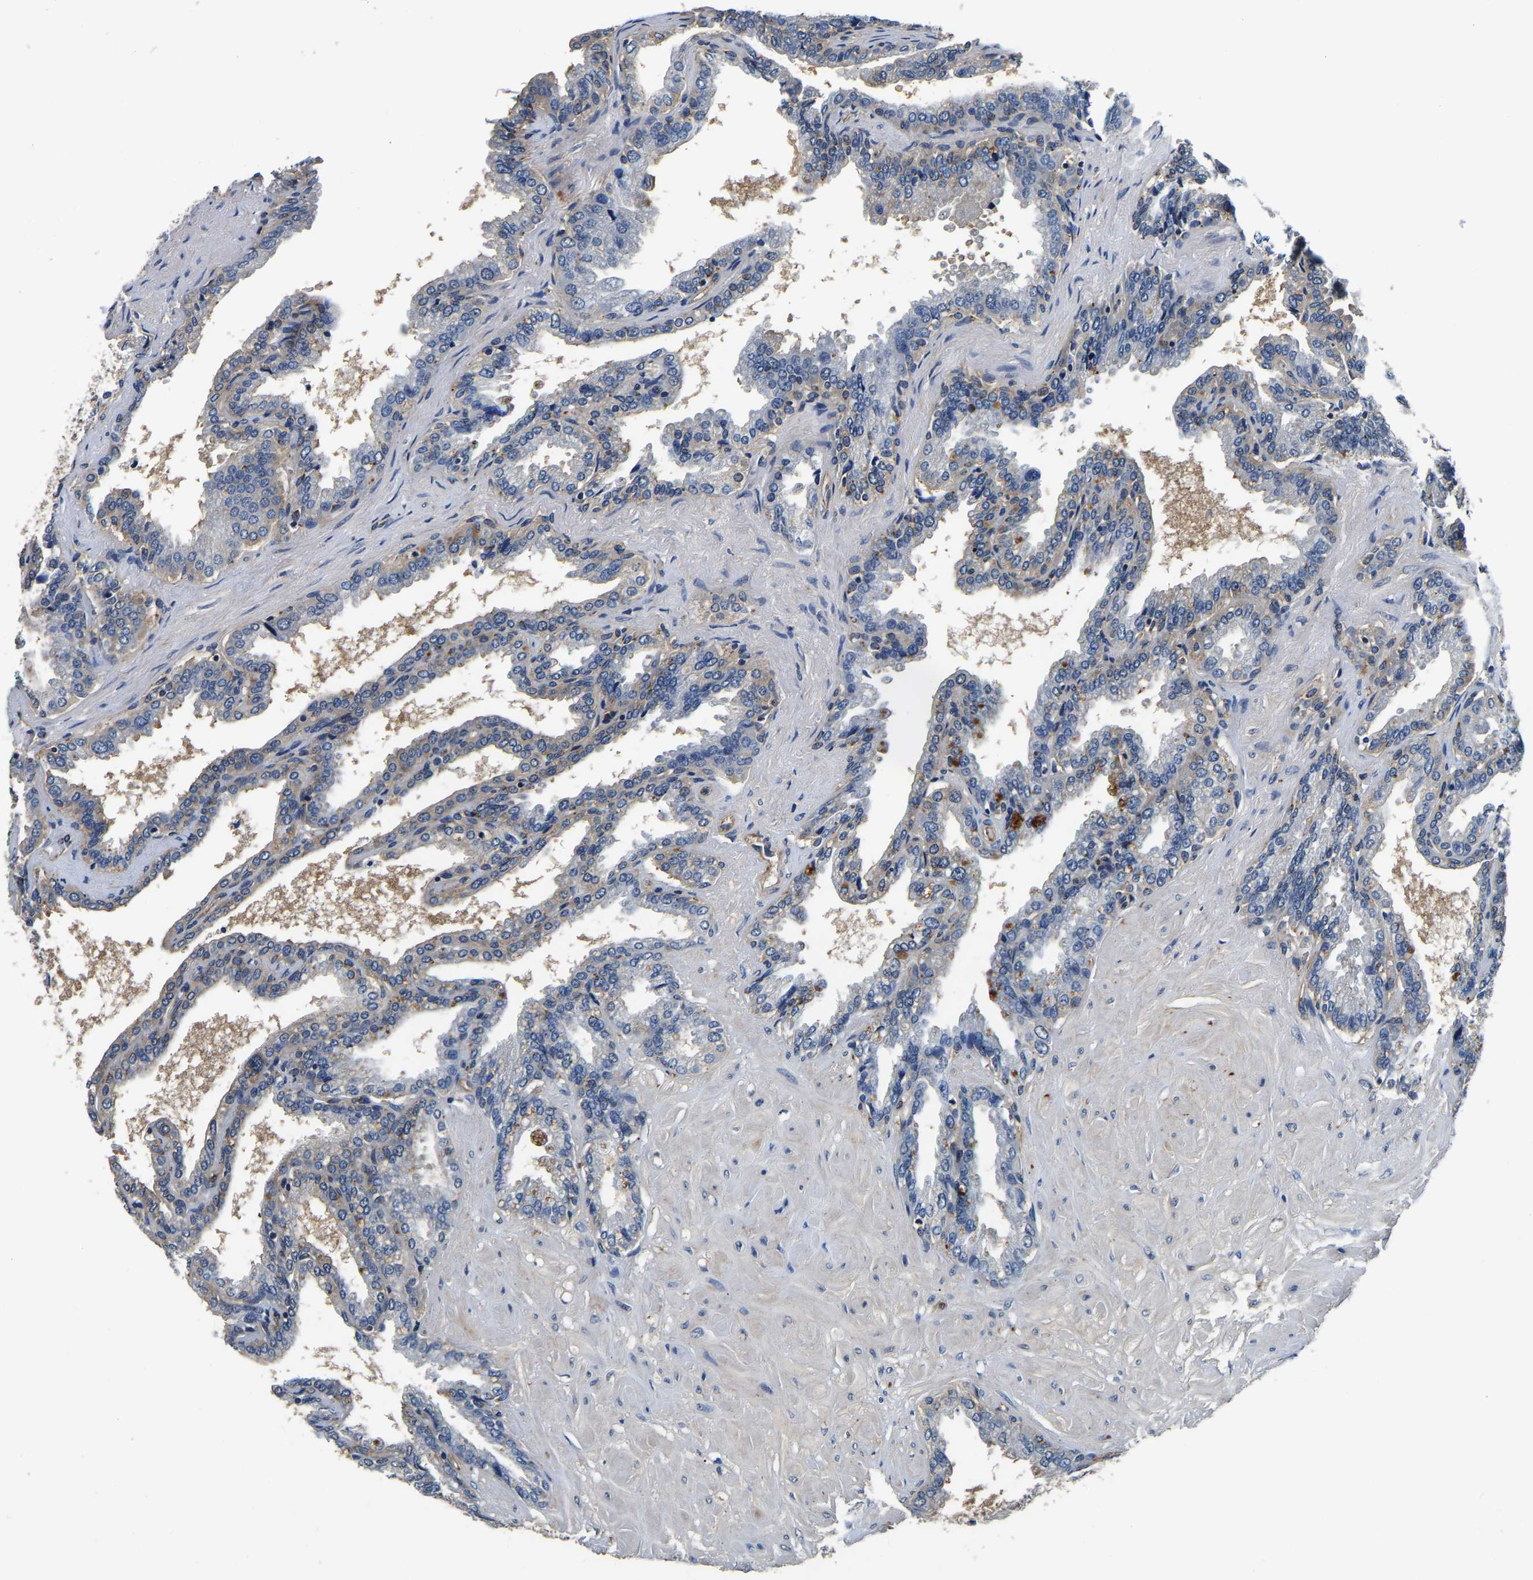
{"staining": {"intensity": "moderate", "quantity": "25%-75%", "location": "cytoplasmic/membranous"}, "tissue": "seminal vesicle", "cell_type": "Glandular cells", "image_type": "normal", "snomed": [{"axis": "morphology", "description": "Normal tissue, NOS"}, {"axis": "topography", "description": "Seminal veicle"}], "caption": "Human seminal vesicle stained with a brown dye displays moderate cytoplasmic/membranous positive positivity in approximately 25%-75% of glandular cells.", "gene": "SH3GLB1", "patient": {"sex": "male", "age": 46}}